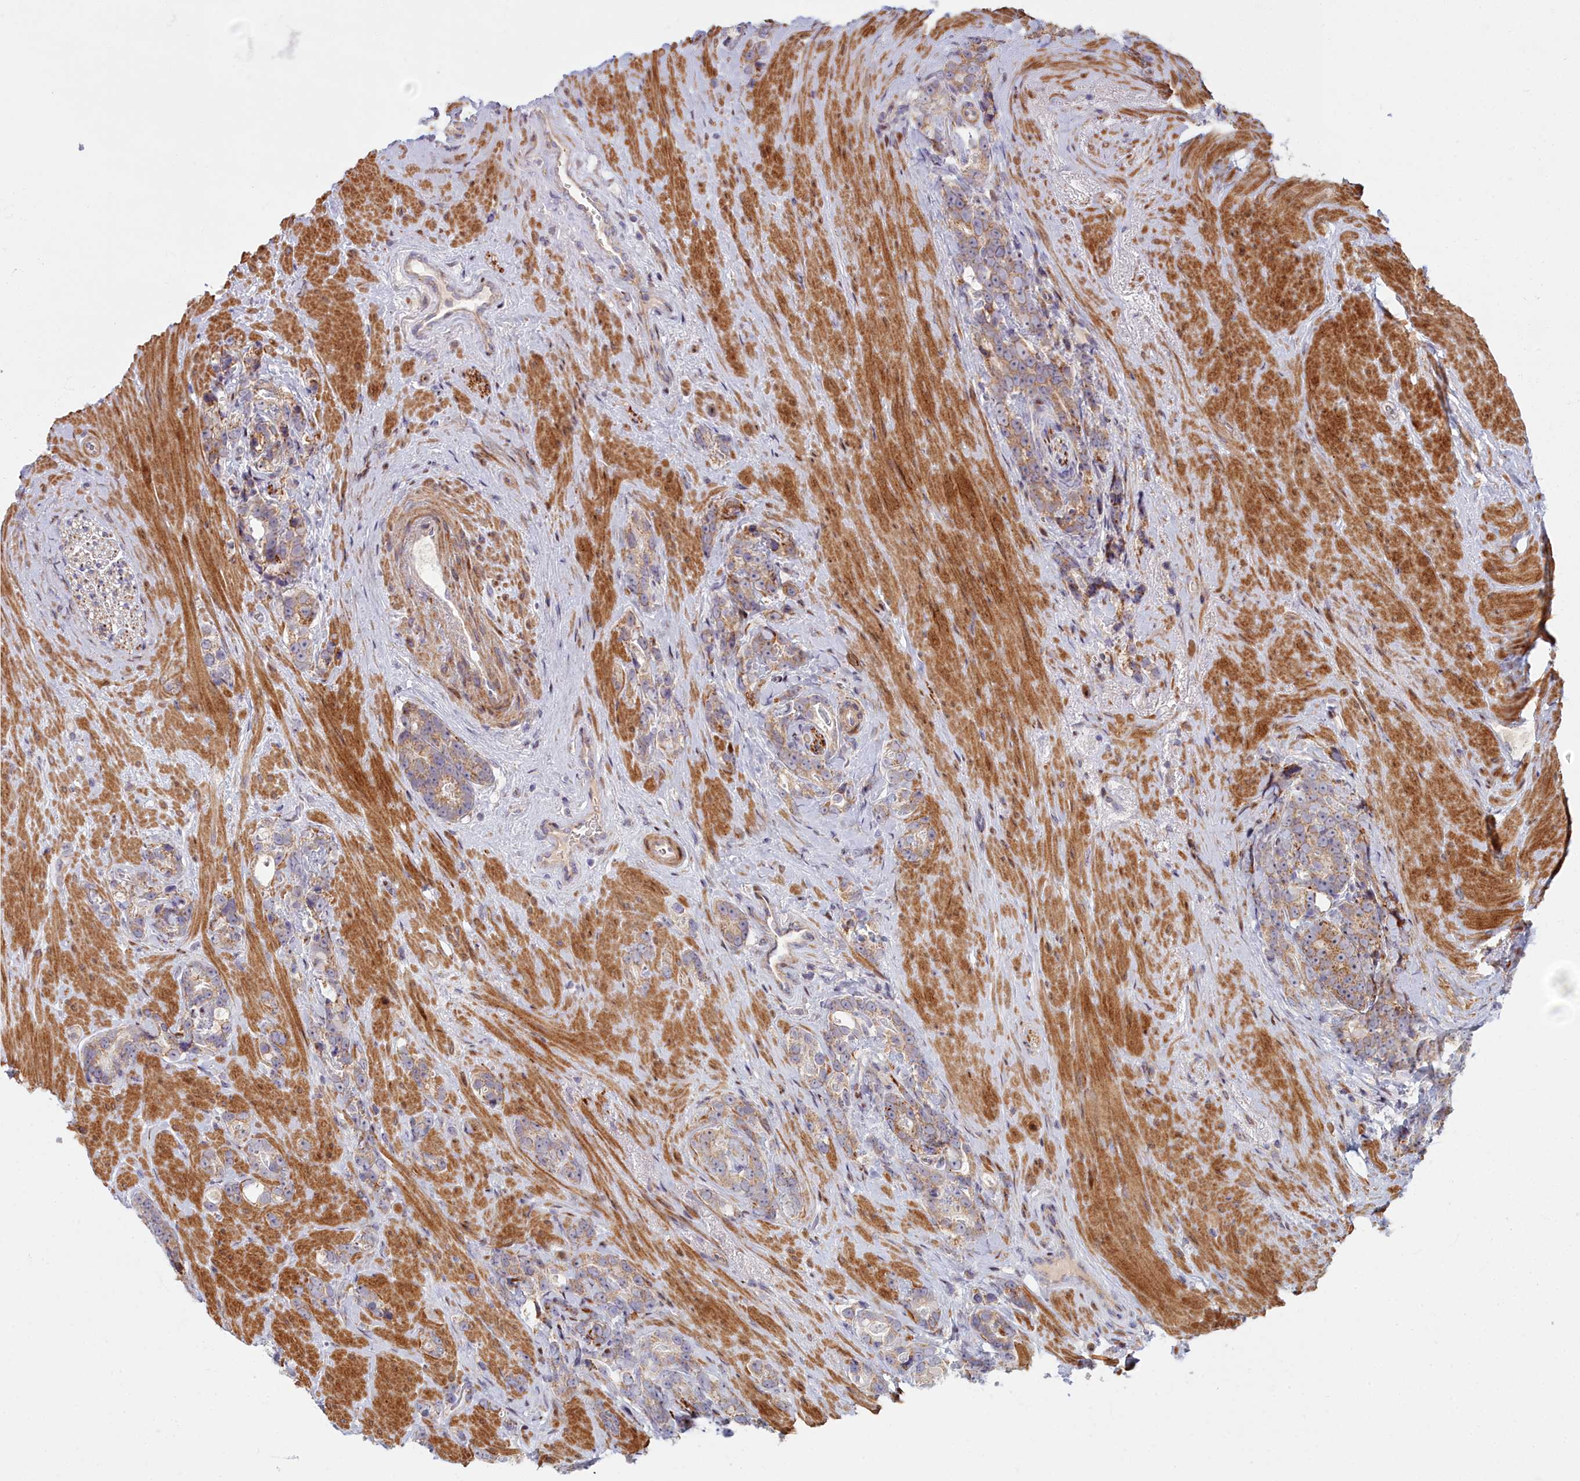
{"staining": {"intensity": "weak", "quantity": "25%-75%", "location": "cytoplasmic/membranous"}, "tissue": "prostate cancer", "cell_type": "Tumor cells", "image_type": "cancer", "snomed": [{"axis": "morphology", "description": "Adenocarcinoma, High grade"}, {"axis": "topography", "description": "Prostate"}], "caption": "Immunohistochemistry of human prostate cancer (high-grade adenocarcinoma) demonstrates low levels of weak cytoplasmic/membranous positivity in approximately 25%-75% of tumor cells. The staining was performed using DAB, with brown indicating positive protein expression. Nuclei are stained blue with hematoxylin.", "gene": "C15orf40", "patient": {"sex": "male", "age": 74}}